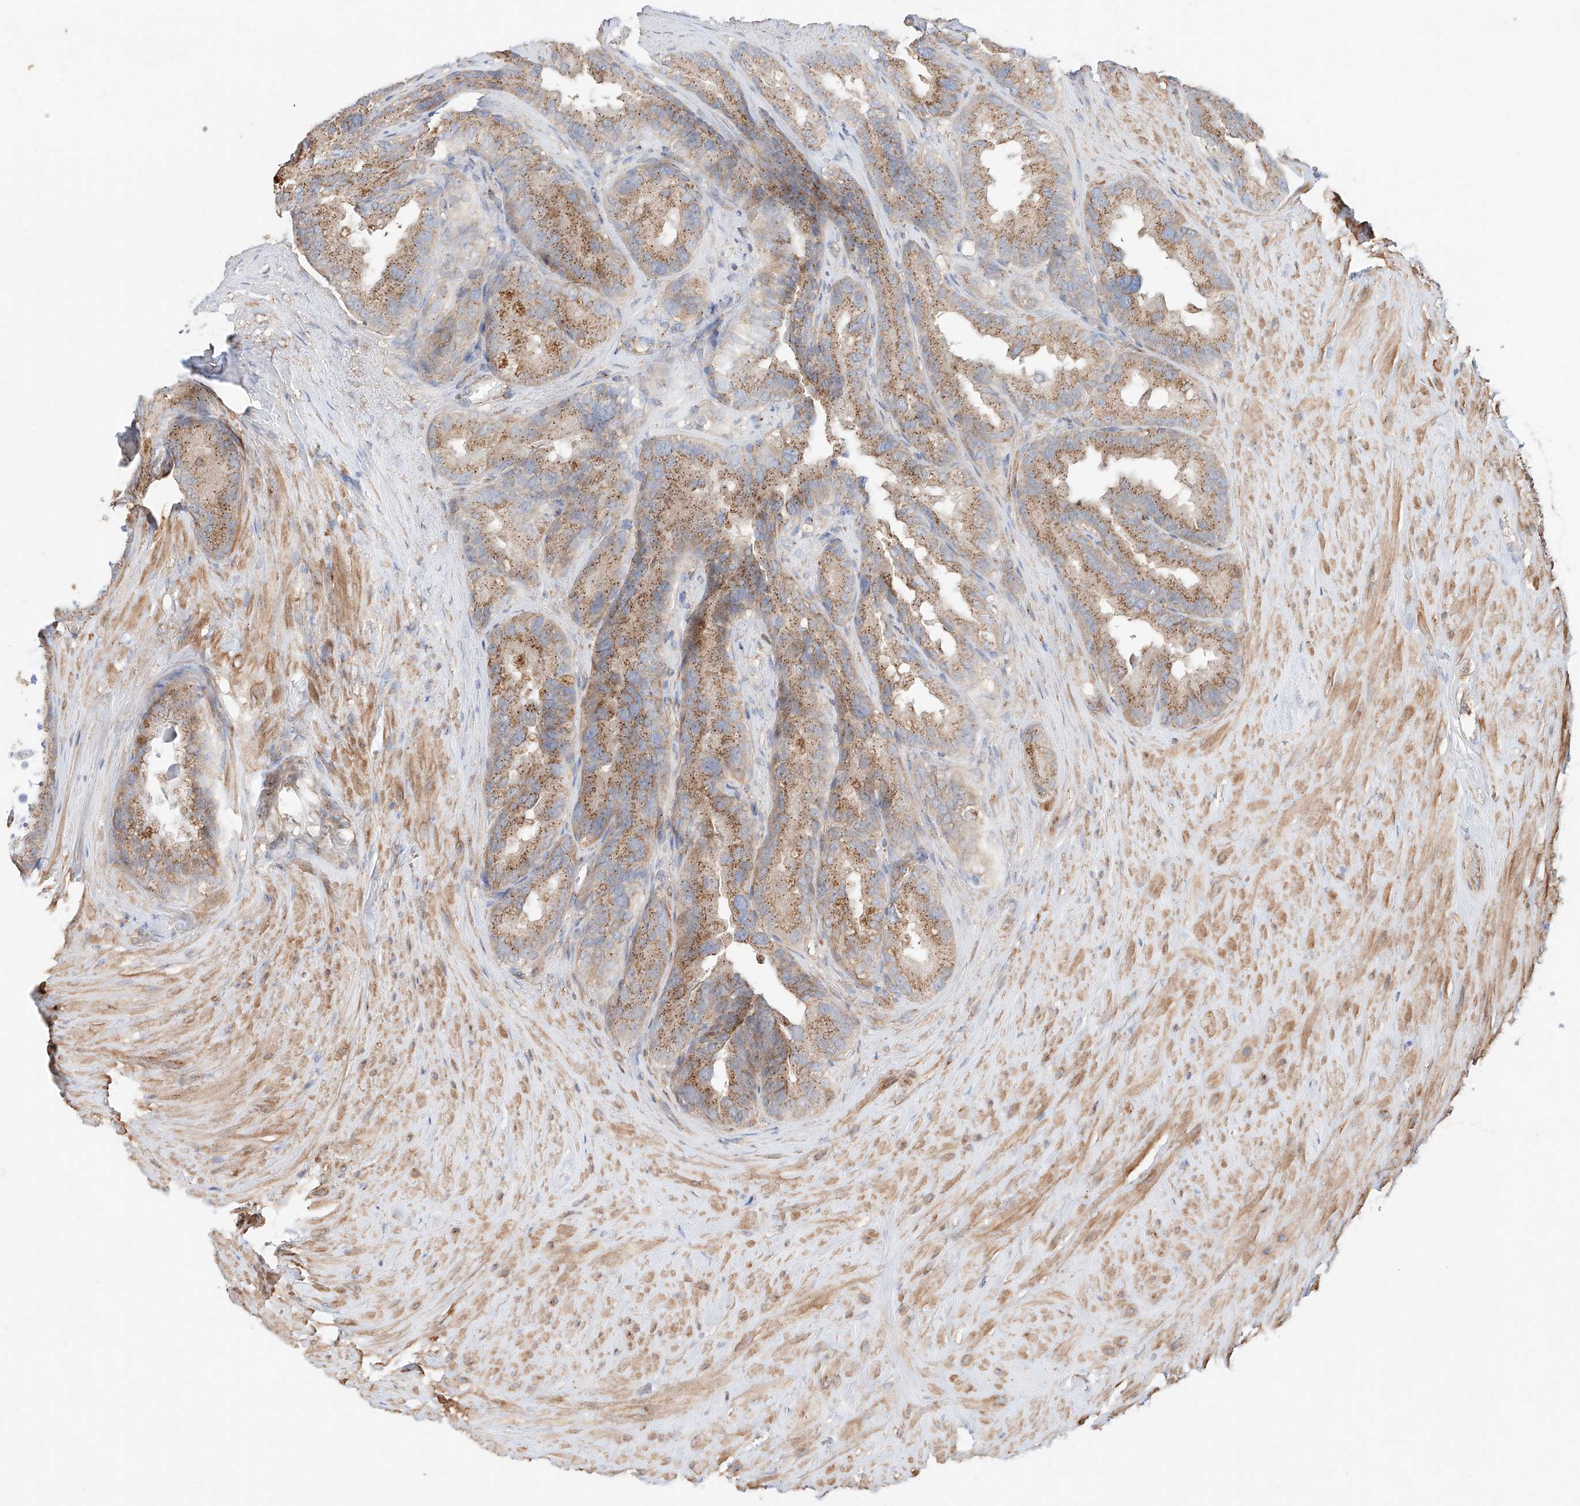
{"staining": {"intensity": "moderate", "quantity": ">75%", "location": "cytoplasmic/membranous"}, "tissue": "seminal vesicle", "cell_type": "Glandular cells", "image_type": "normal", "snomed": [{"axis": "morphology", "description": "Normal tissue, NOS"}, {"axis": "topography", "description": "Seminal veicle"}], "caption": "Protein analysis of normal seminal vesicle shows moderate cytoplasmic/membranous staining in approximately >75% of glandular cells. The staining is performed using DAB (3,3'-diaminobenzidine) brown chromogen to label protein expression. The nuclei are counter-stained blue using hematoxylin.", "gene": "MOSPD1", "patient": {"sex": "male", "age": 80}}